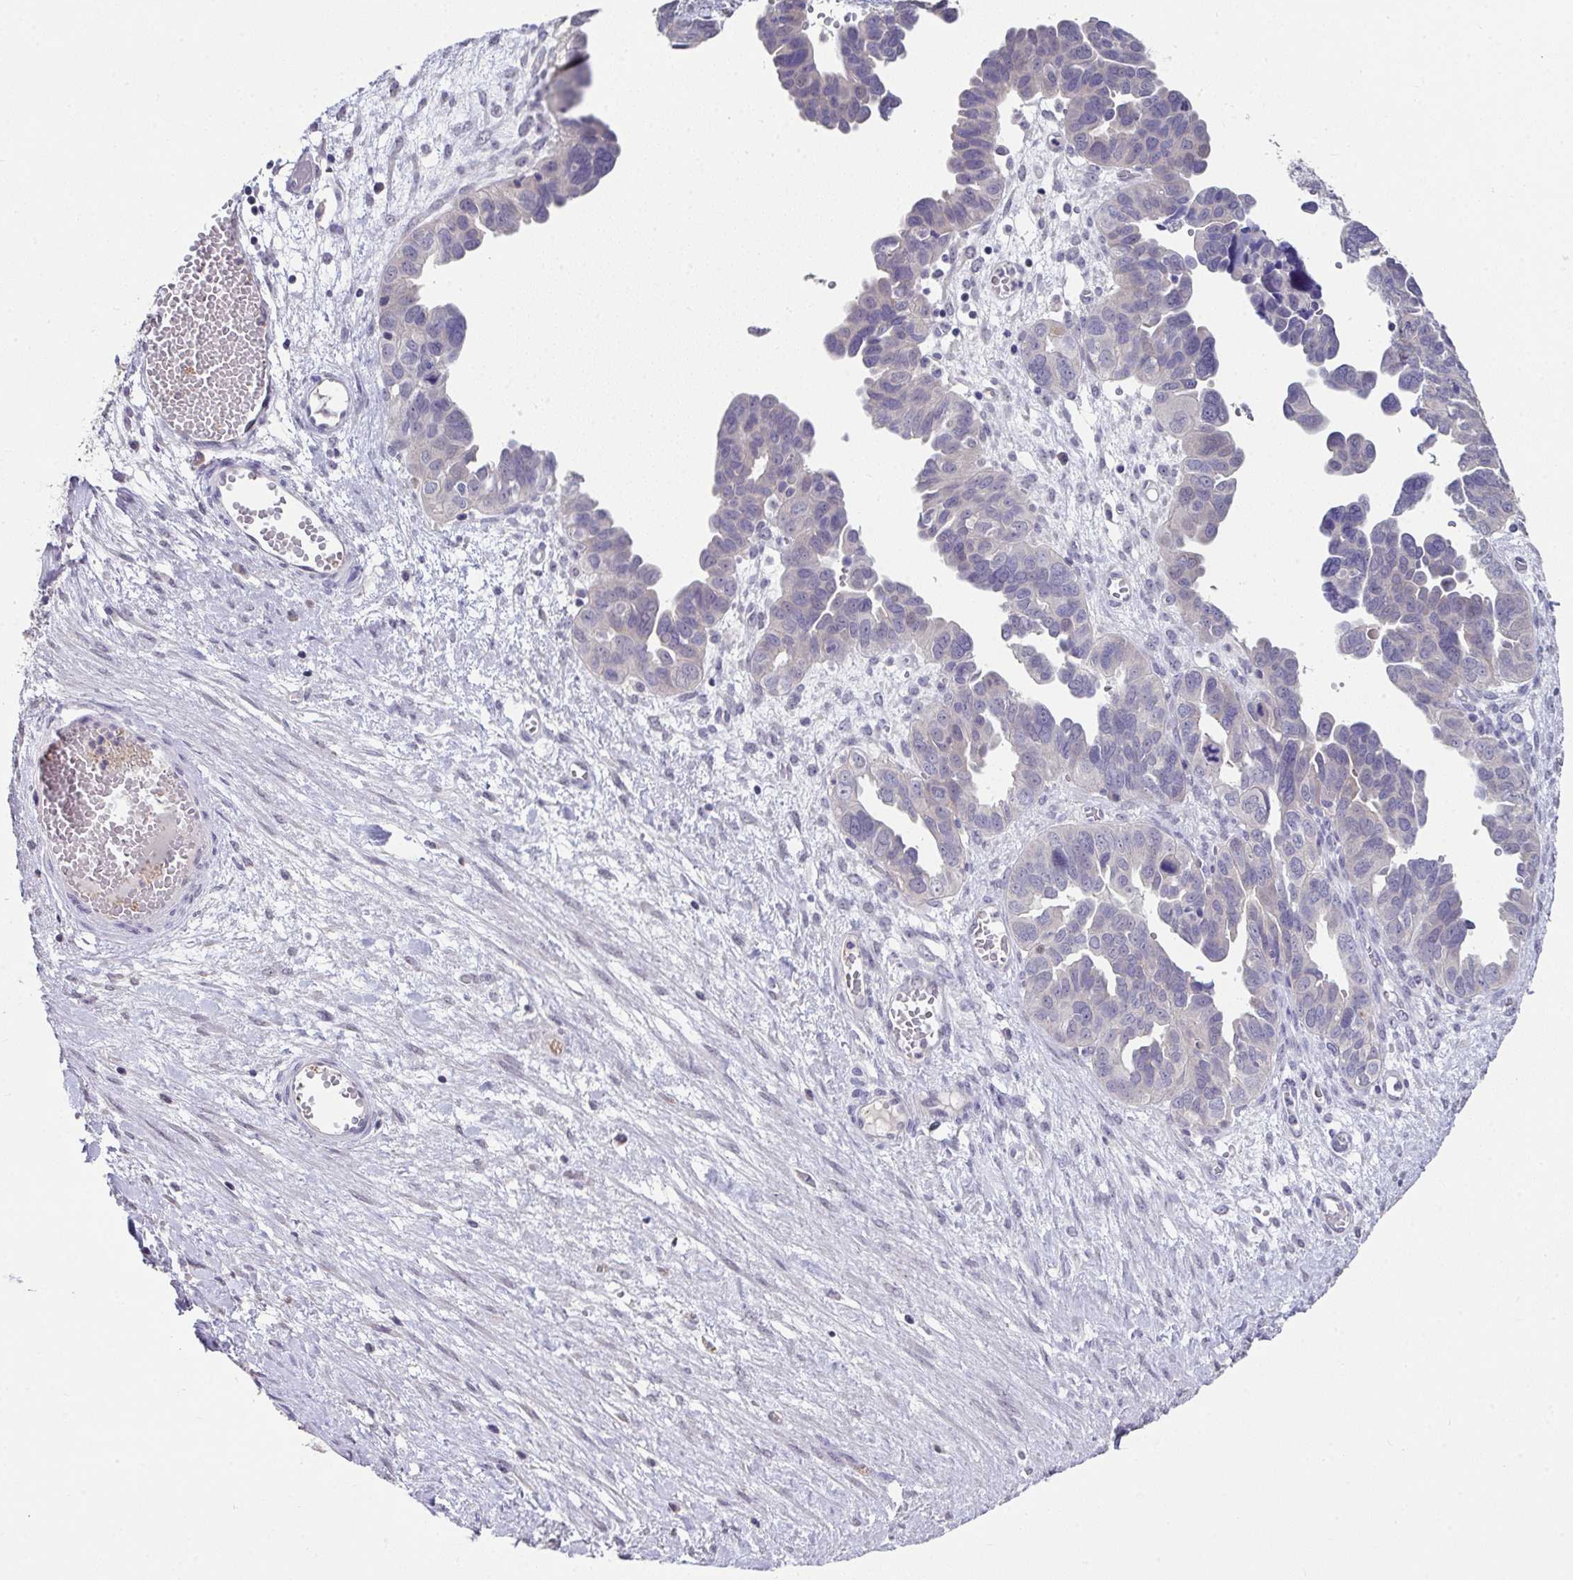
{"staining": {"intensity": "negative", "quantity": "none", "location": "none"}, "tissue": "ovarian cancer", "cell_type": "Tumor cells", "image_type": "cancer", "snomed": [{"axis": "morphology", "description": "Cystadenocarcinoma, serous, NOS"}, {"axis": "topography", "description": "Ovary"}], "caption": "IHC photomicrograph of human ovarian serous cystadenocarcinoma stained for a protein (brown), which demonstrates no staining in tumor cells. (IHC, brightfield microscopy, high magnification).", "gene": "GLTPD2", "patient": {"sex": "female", "age": 64}}